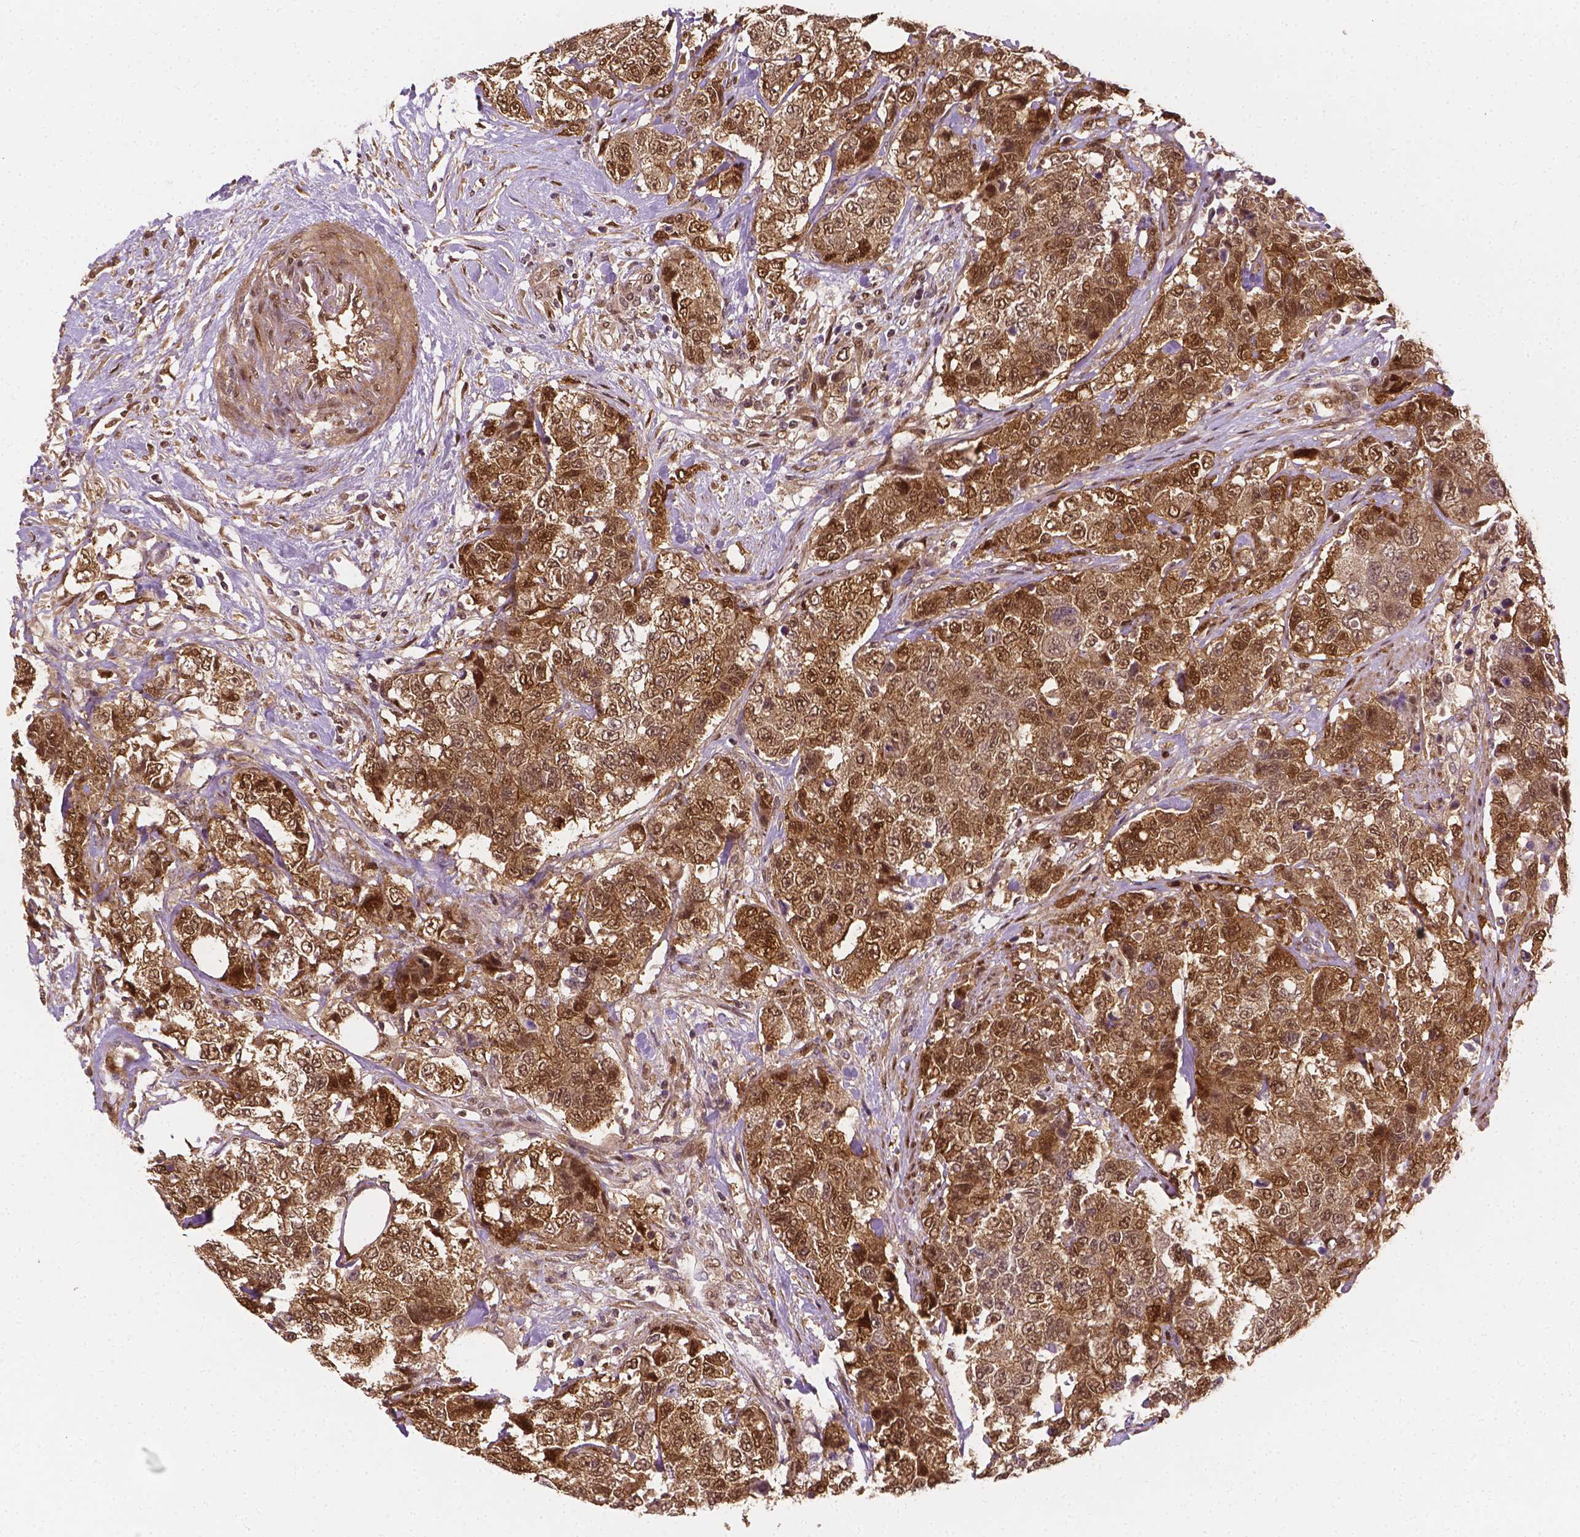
{"staining": {"intensity": "moderate", "quantity": ">75%", "location": "cytoplasmic/membranous,nuclear"}, "tissue": "urothelial cancer", "cell_type": "Tumor cells", "image_type": "cancer", "snomed": [{"axis": "morphology", "description": "Urothelial carcinoma, High grade"}, {"axis": "topography", "description": "Urinary bladder"}], "caption": "An immunohistochemistry (IHC) histopathology image of neoplastic tissue is shown. Protein staining in brown highlights moderate cytoplasmic/membranous and nuclear positivity in urothelial cancer within tumor cells.", "gene": "YAP1", "patient": {"sex": "female", "age": 78}}